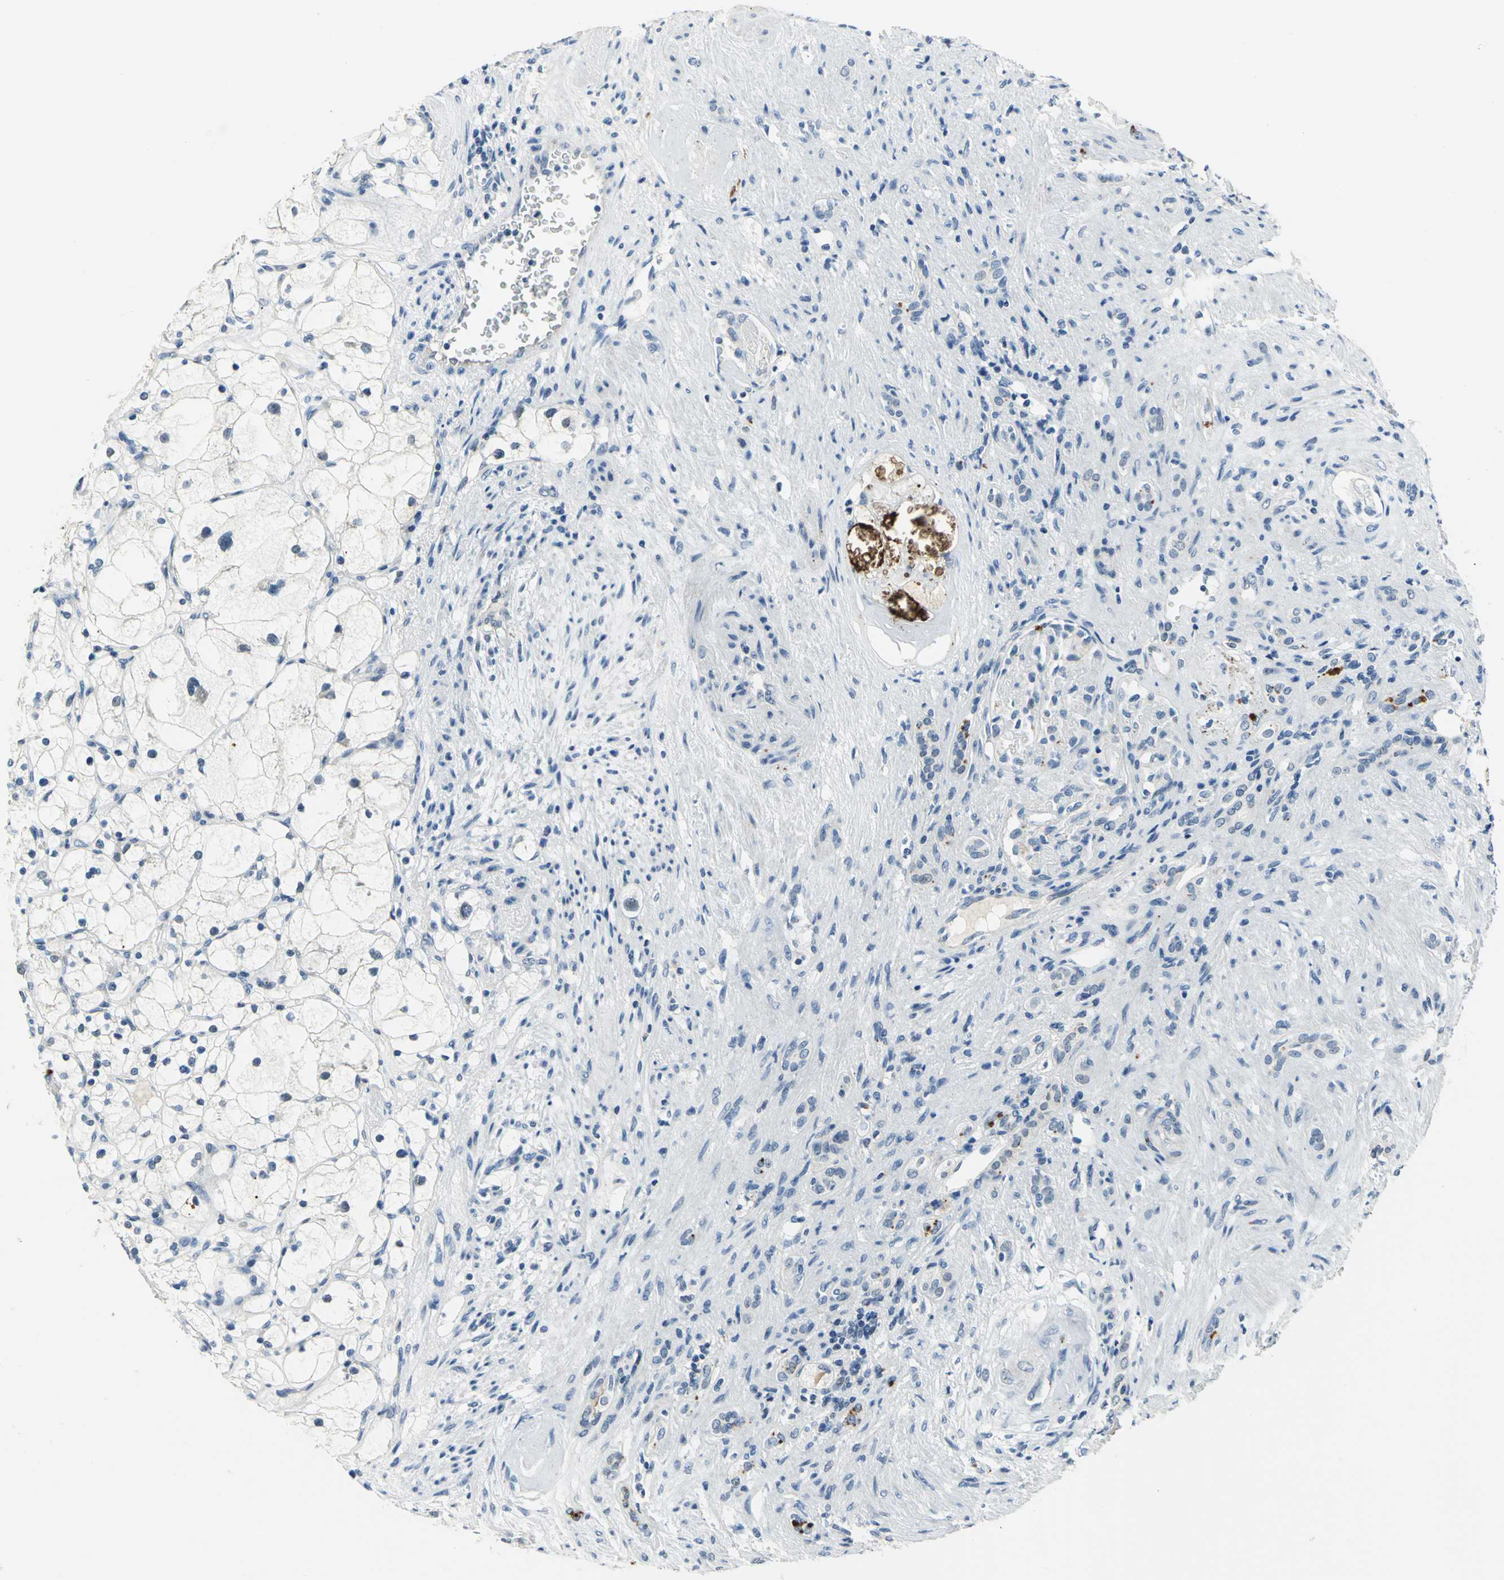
{"staining": {"intensity": "negative", "quantity": "none", "location": "none"}, "tissue": "renal cancer", "cell_type": "Tumor cells", "image_type": "cancer", "snomed": [{"axis": "morphology", "description": "Adenocarcinoma, NOS"}, {"axis": "topography", "description": "Kidney"}], "caption": "High magnification brightfield microscopy of renal cancer (adenocarcinoma) stained with DAB (3,3'-diaminobenzidine) (brown) and counterstained with hematoxylin (blue): tumor cells show no significant expression. (DAB (3,3'-diaminobenzidine) immunohistochemistry (IHC), high magnification).", "gene": "RAD17", "patient": {"sex": "female", "age": 83}}